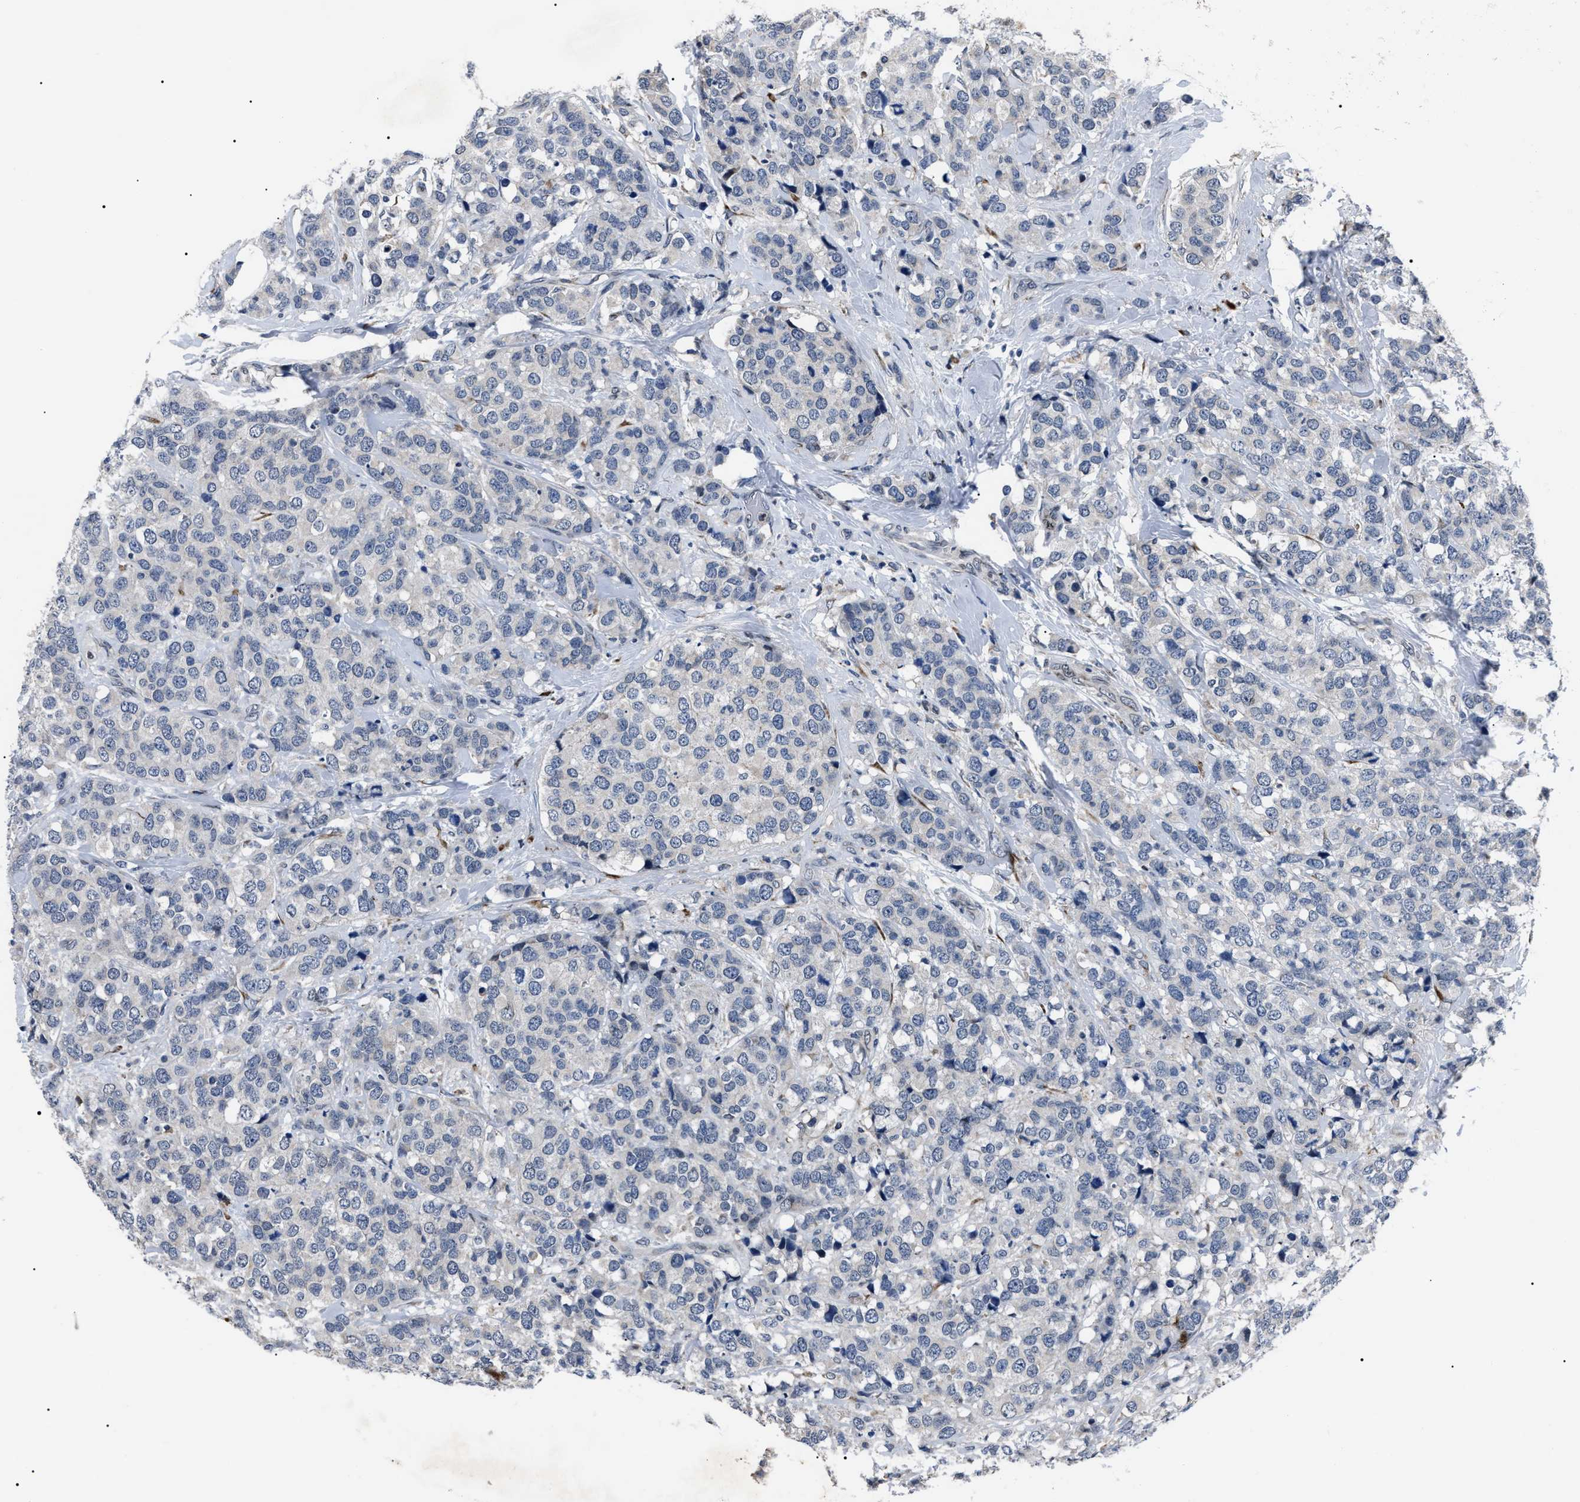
{"staining": {"intensity": "negative", "quantity": "none", "location": "none"}, "tissue": "breast cancer", "cell_type": "Tumor cells", "image_type": "cancer", "snomed": [{"axis": "morphology", "description": "Lobular carcinoma"}, {"axis": "topography", "description": "Breast"}], "caption": "This is an immunohistochemistry histopathology image of breast cancer (lobular carcinoma). There is no expression in tumor cells.", "gene": "LRRC14", "patient": {"sex": "female", "age": 59}}